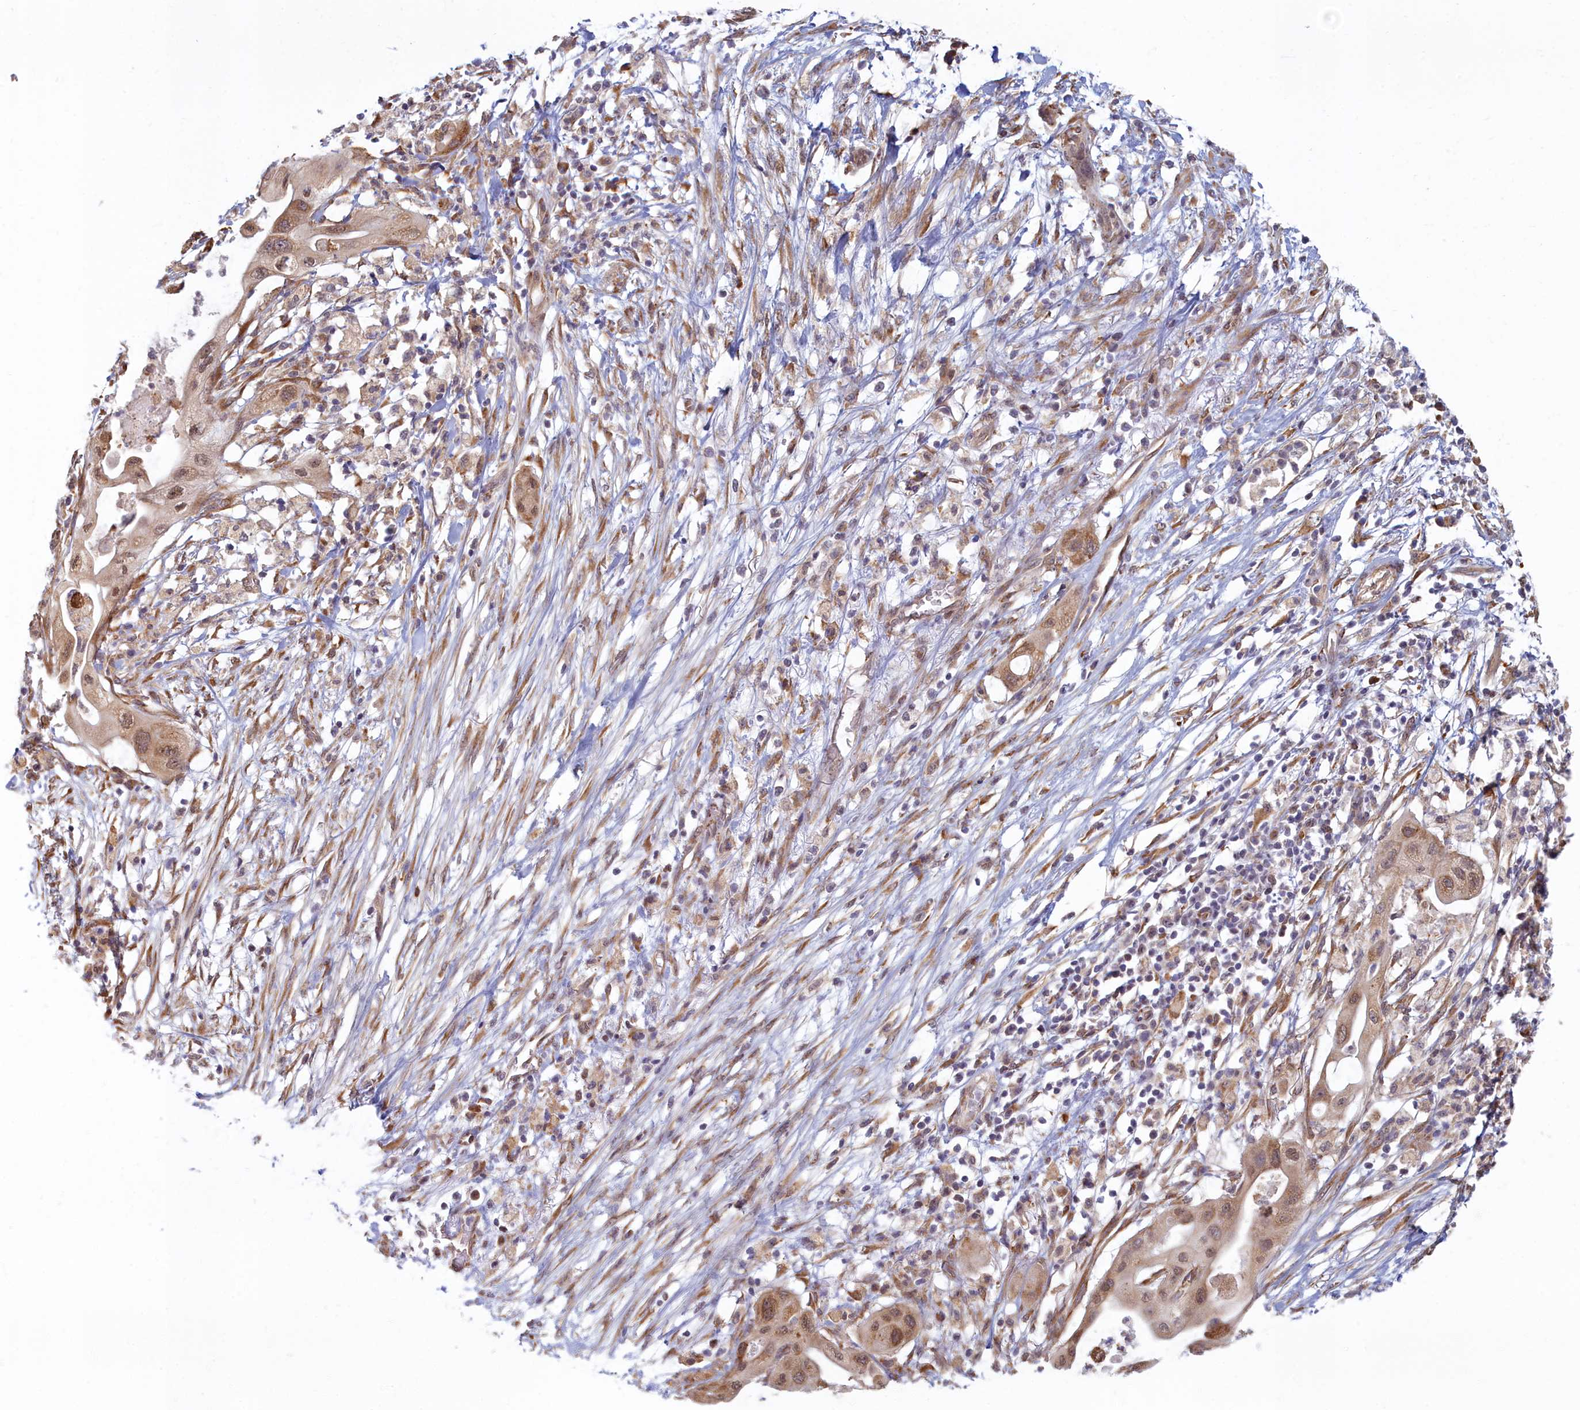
{"staining": {"intensity": "moderate", "quantity": ">75%", "location": "cytoplasmic/membranous,nuclear"}, "tissue": "pancreatic cancer", "cell_type": "Tumor cells", "image_type": "cancer", "snomed": [{"axis": "morphology", "description": "Adenocarcinoma, NOS"}, {"axis": "topography", "description": "Pancreas"}], "caption": "Approximately >75% of tumor cells in human pancreatic cancer (adenocarcinoma) demonstrate moderate cytoplasmic/membranous and nuclear protein positivity as visualized by brown immunohistochemical staining.", "gene": "MAK16", "patient": {"sex": "male", "age": 68}}